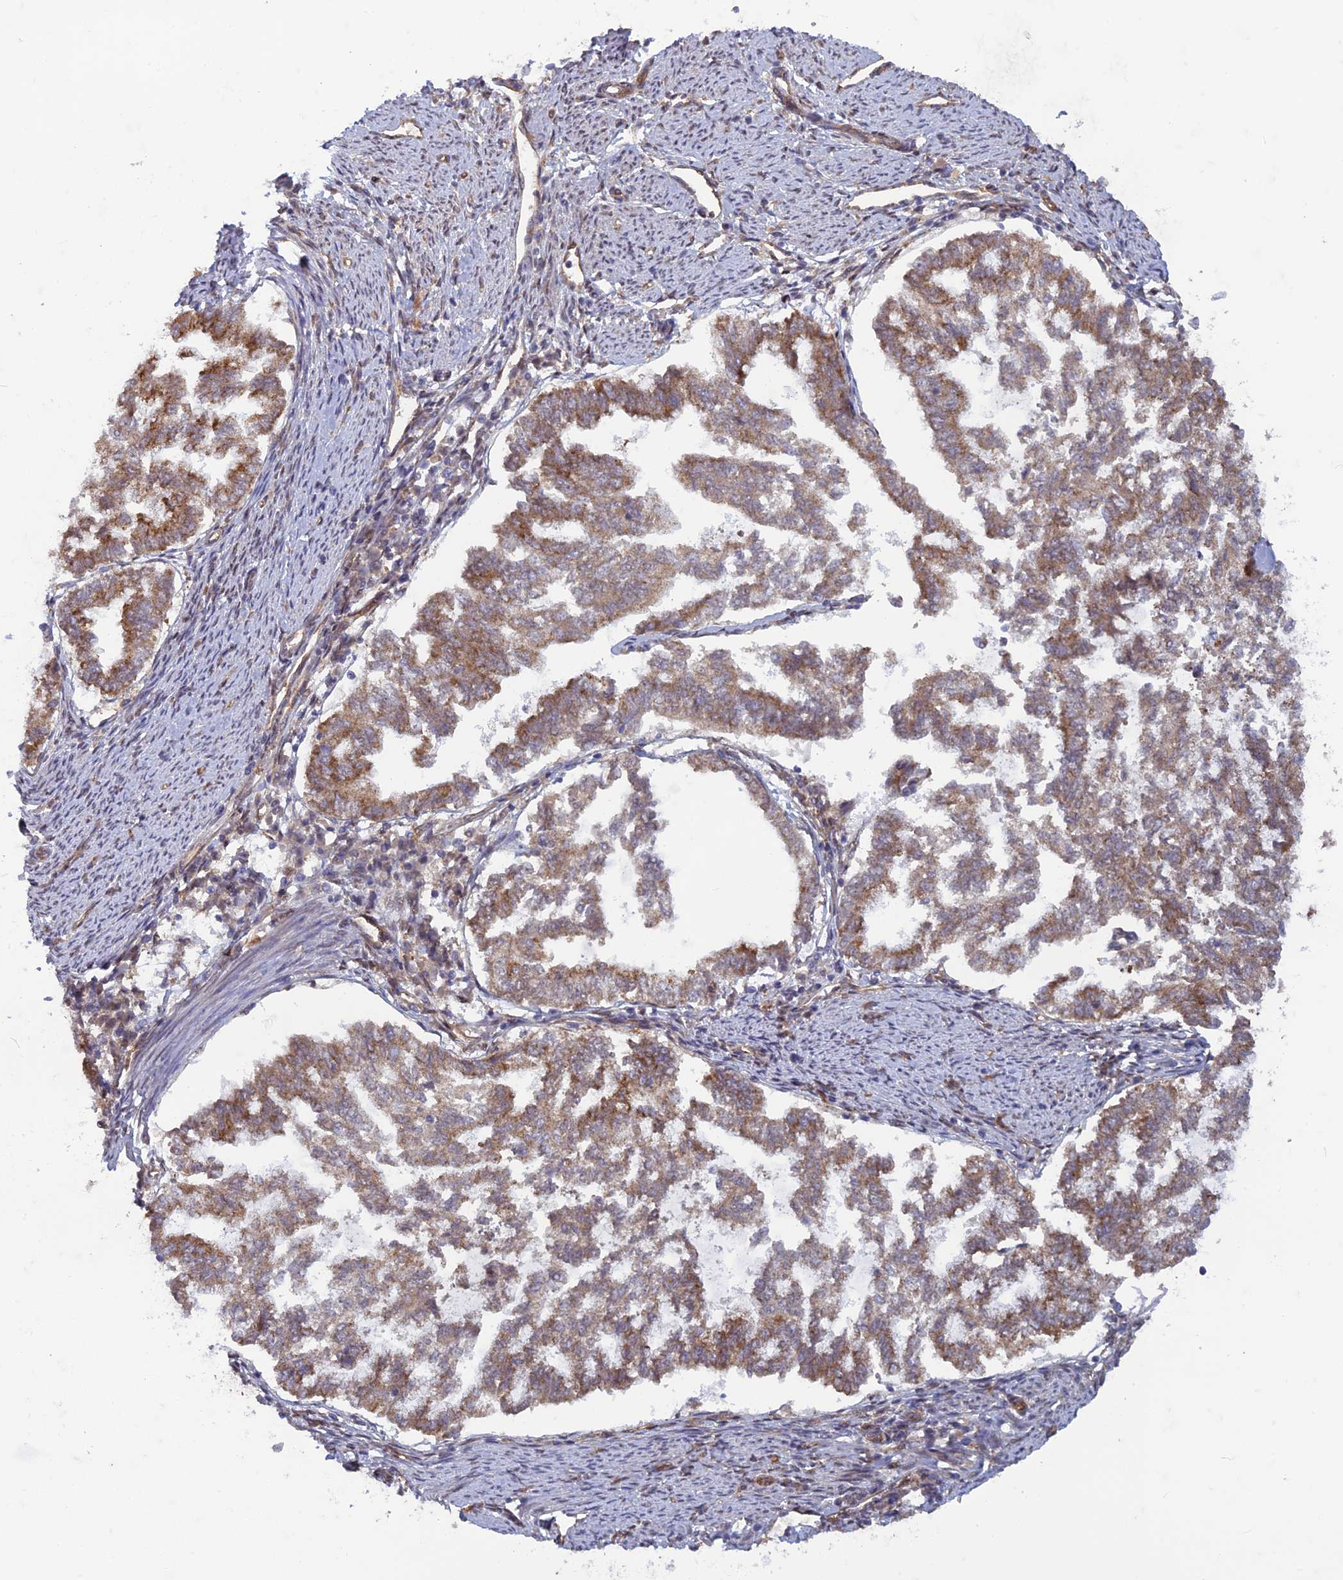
{"staining": {"intensity": "moderate", "quantity": ">75%", "location": "cytoplasmic/membranous"}, "tissue": "endometrial cancer", "cell_type": "Tumor cells", "image_type": "cancer", "snomed": [{"axis": "morphology", "description": "Adenocarcinoma, NOS"}, {"axis": "topography", "description": "Endometrium"}], "caption": "Moderate cytoplasmic/membranous expression is identified in approximately >75% of tumor cells in endometrial adenocarcinoma. (DAB (3,3'-diaminobenzidine) IHC, brown staining for protein, blue staining for nuclei).", "gene": "TCF25", "patient": {"sex": "female", "age": 79}}